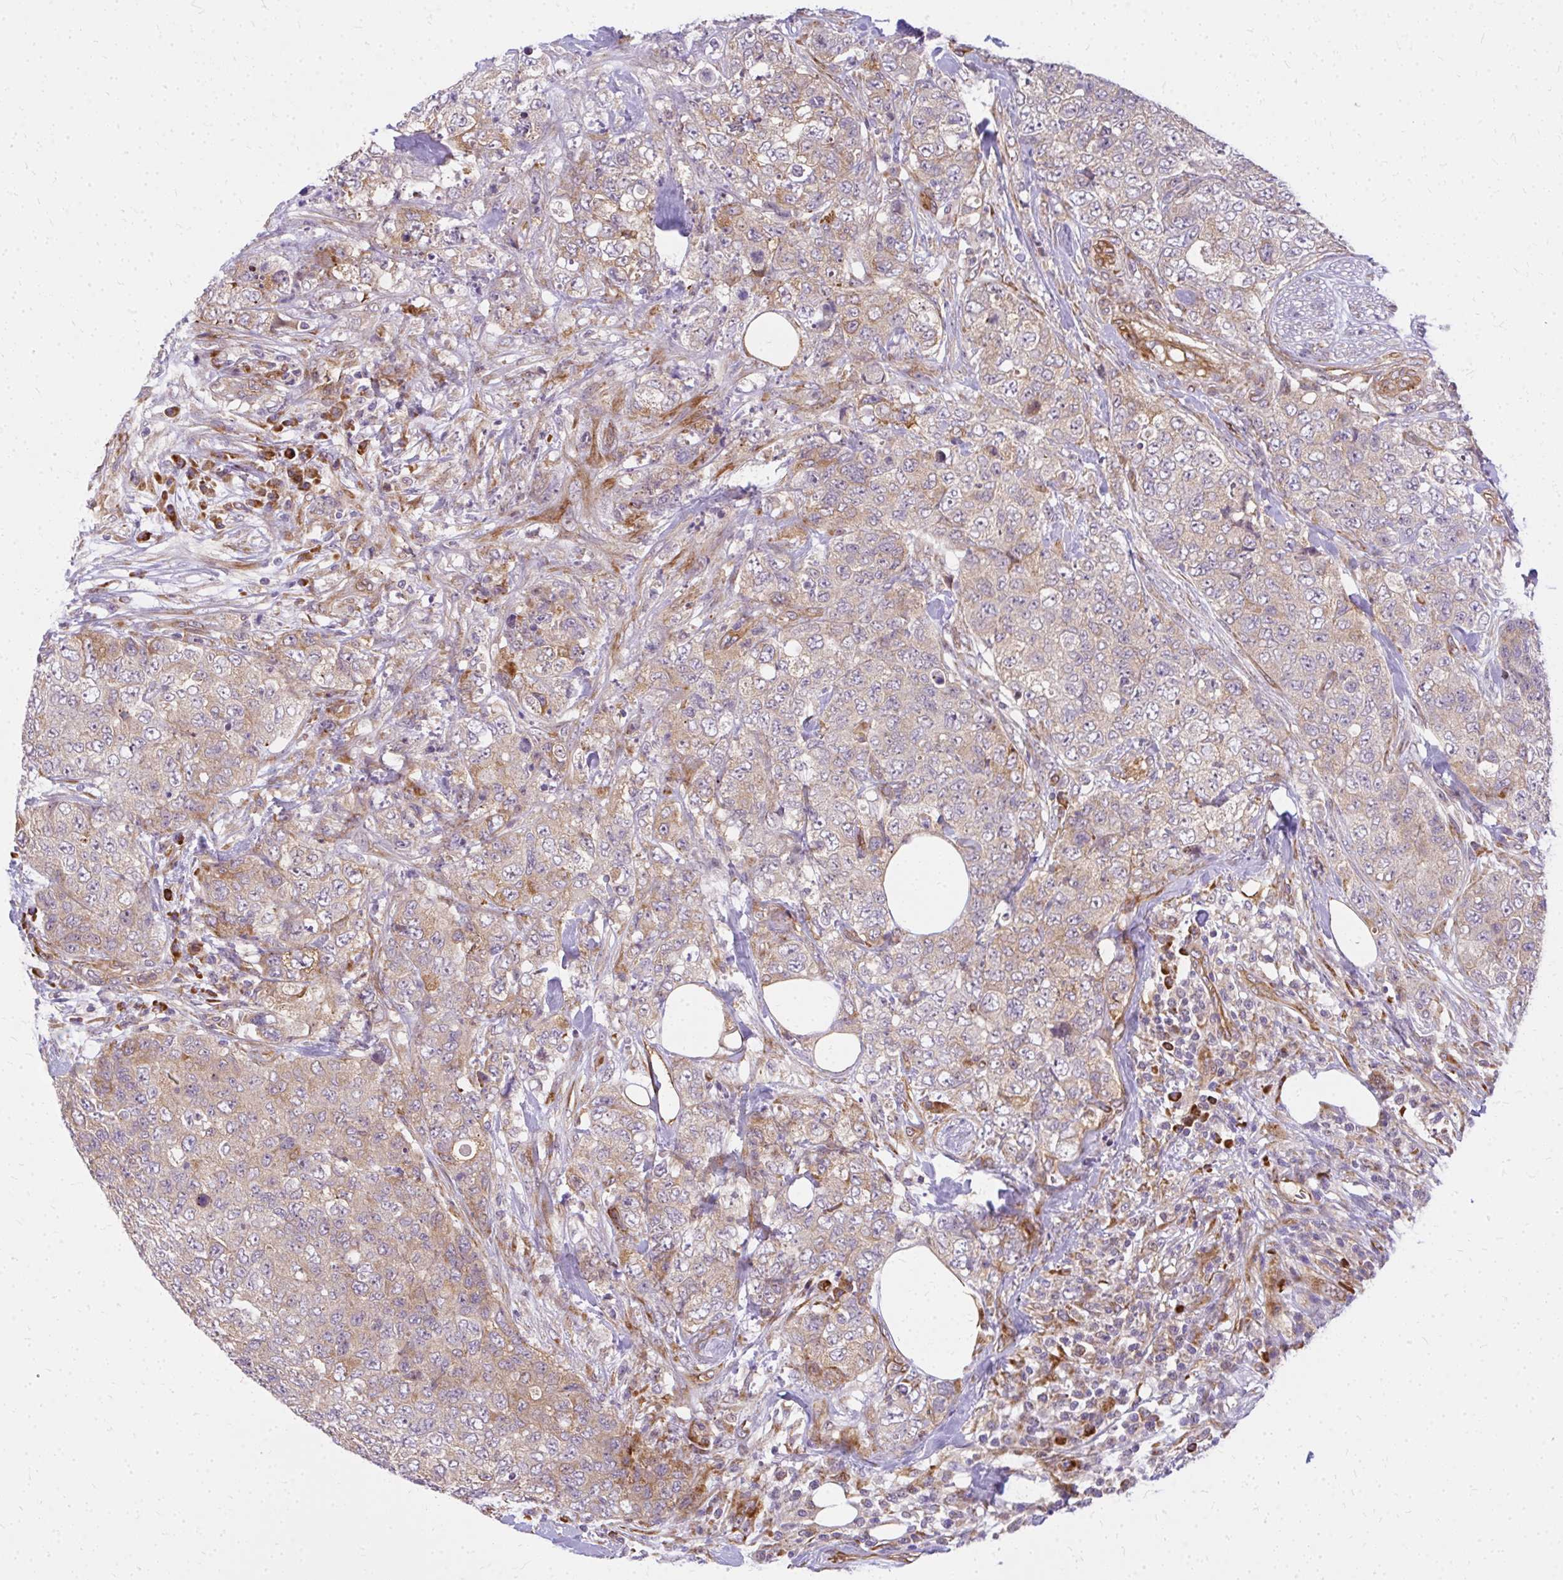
{"staining": {"intensity": "weak", "quantity": "25%-75%", "location": "cytoplasmic/membranous"}, "tissue": "urothelial cancer", "cell_type": "Tumor cells", "image_type": "cancer", "snomed": [{"axis": "morphology", "description": "Urothelial carcinoma, High grade"}, {"axis": "topography", "description": "Urinary bladder"}], "caption": "The immunohistochemical stain labels weak cytoplasmic/membranous positivity in tumor cells of urothelial cancer tissue.", "gene": "RSKR", "patient": {"sex": "female", "age": 78}}